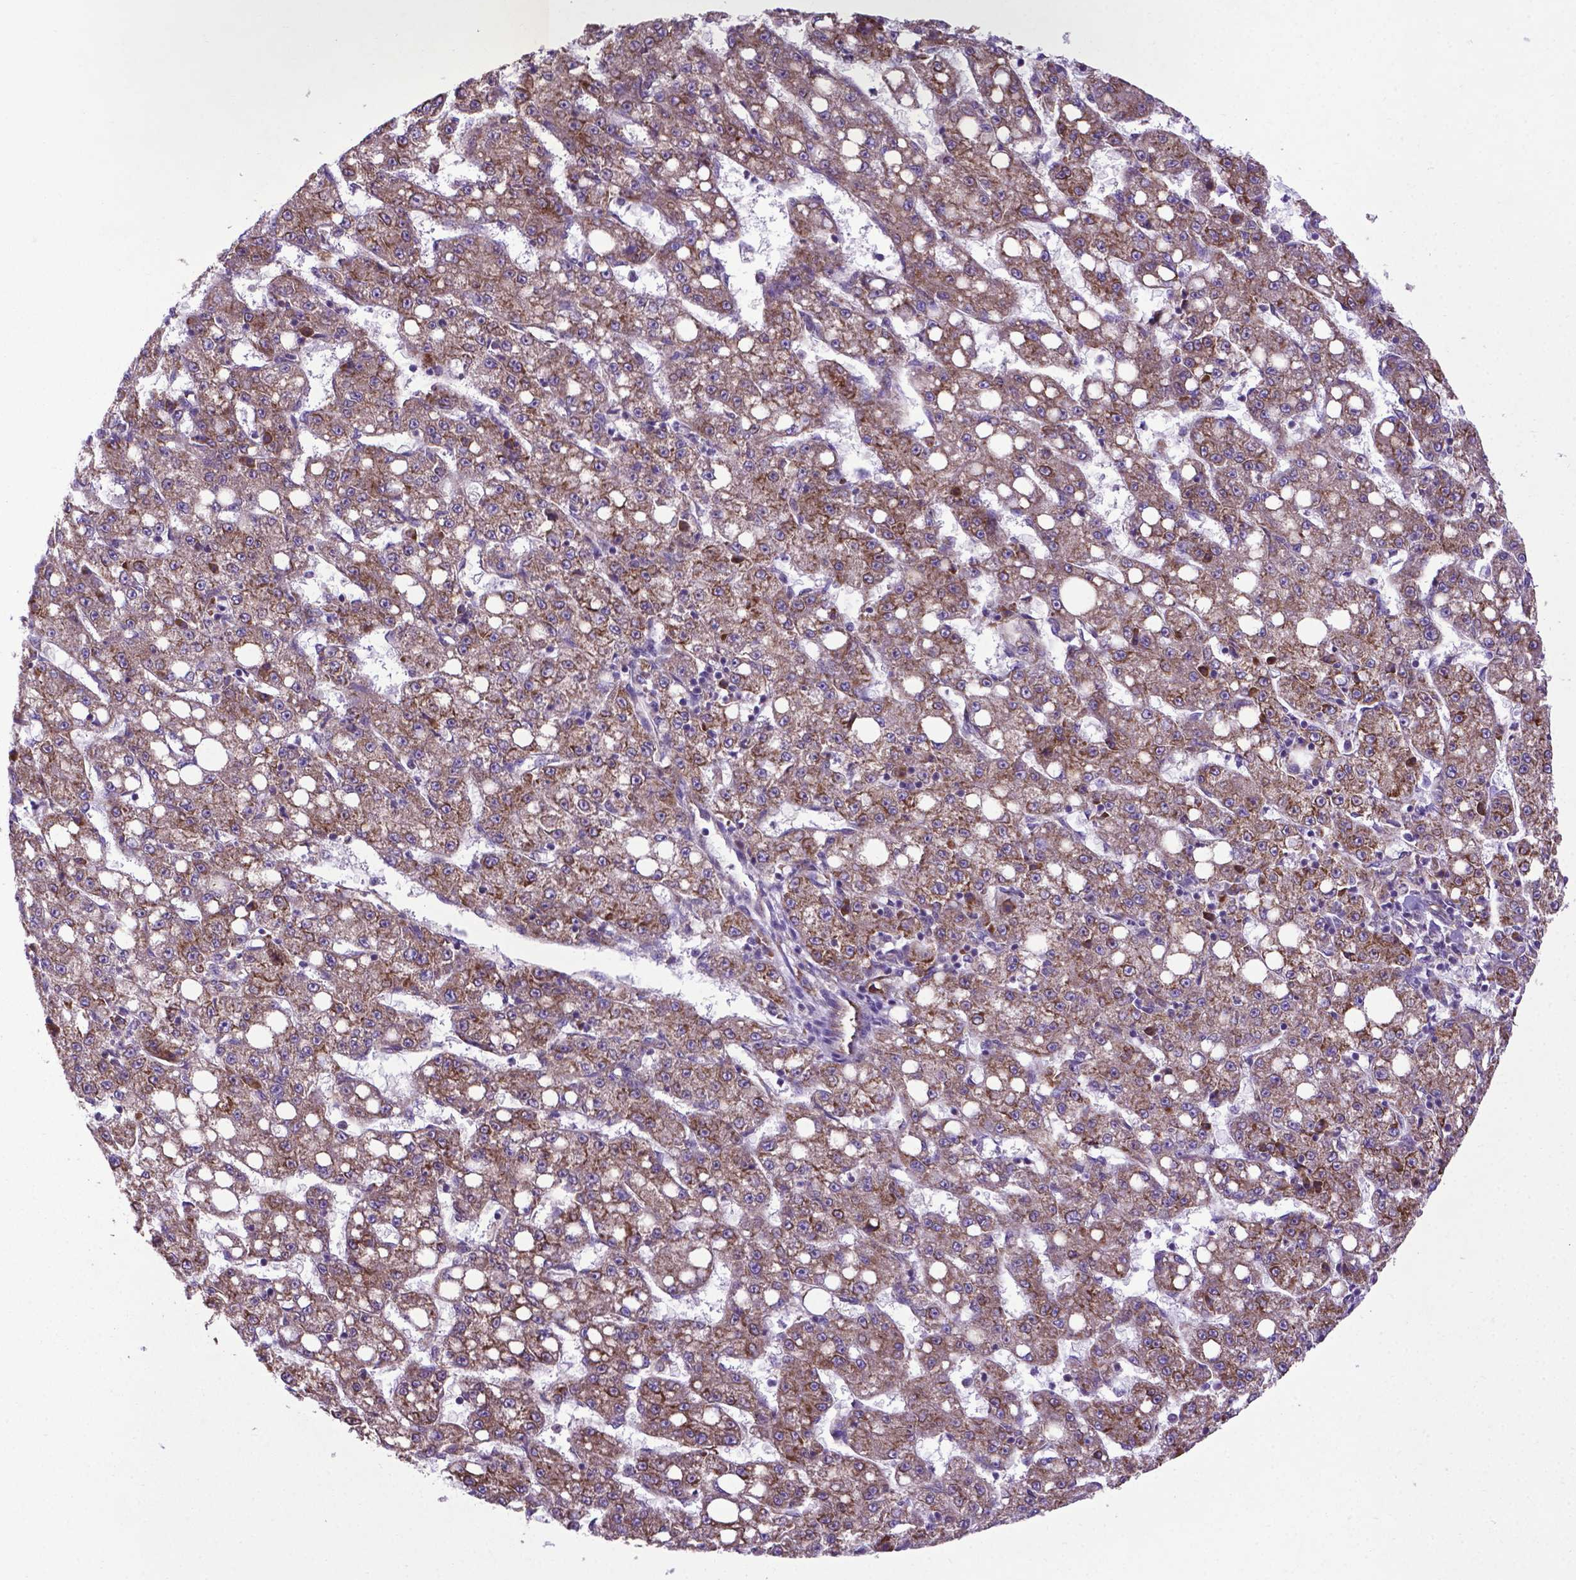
{"staining": {"intensity": "moderate", "quantity": ">75%", "location": "cytoplasmic/membranous"}, "tissue": "liver cancer", "cell_type": "Tumor cells", "image_type": "cancer", "snomed": [{"axis": "morphology", "description": "Carcinoma, Hepatocellular, NOS"}, {"axis": "topography", "description": "Liver"}], "caption": "A high-resolution micrograph shows immunohistochemistry staining of liver cancer (hepatocellular carcinoma), which exhibits moderate cytoplasmic/membranous positivity in about >75% of tumor cells. (IHC, brightfield microscopy, high magnification).", "gene": "WDR83OS", "patient": {"sex": "female", "age": 65}}